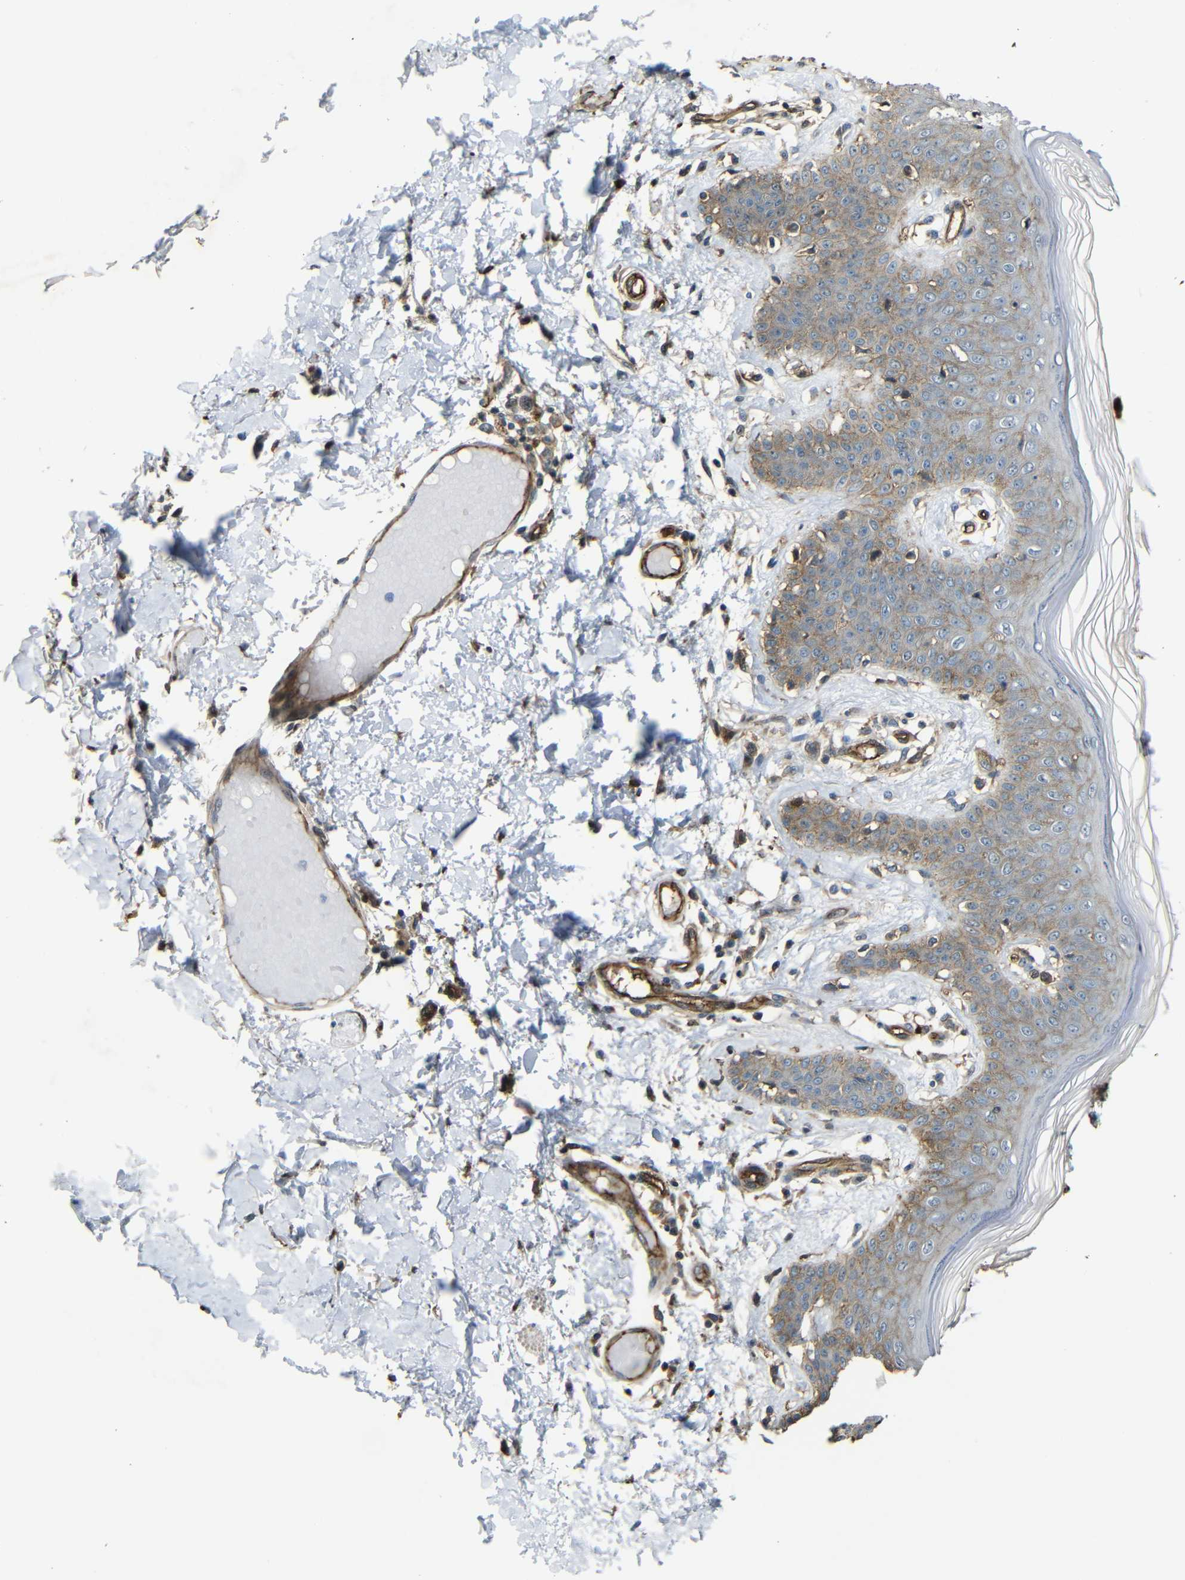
{"staining": {"intensity": "moderate", "quantity": ">75%", "location": "cytoplasmic/membranous"}, "tissue": "skin", "cell_type": "Fibroblasts", "image_type": "normal", "snomed": [{"axis": "morphology", "description": "Normal tissue, NOS"}, {"axis": "topography", "description": "Skin"}], "caption": "DAB (3,3'-diaminobenzidine) immunohistochemical staining of unremarkable human skin shows moderate cytoplasmic/membranous protein staining in about >75% of fibroblasts. (DAB IHC with brightfield microscopy, high magnification).", "gene": "RELL1", "patient": {"sex": "male", "age": 53}}